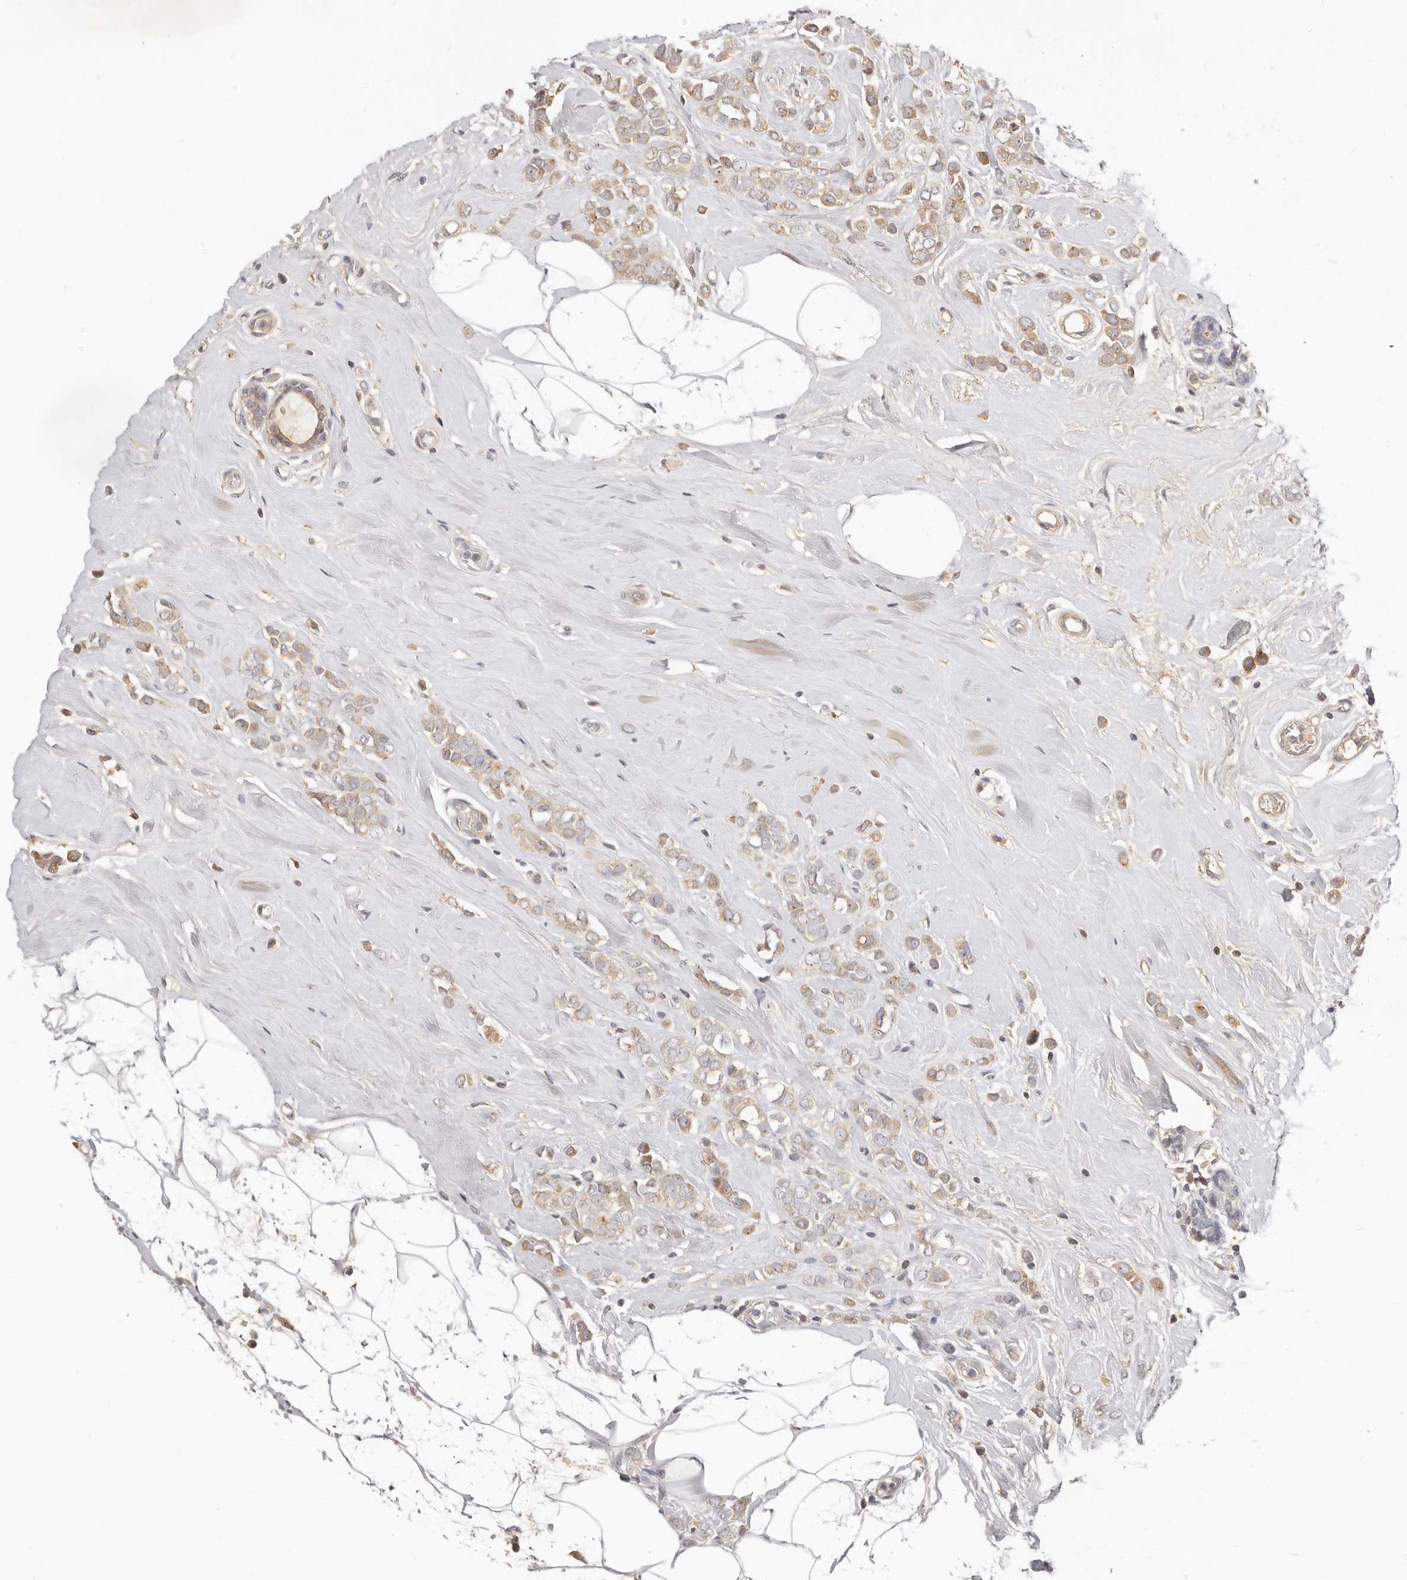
{"staining": {"intensity": "weak", "quantity": ">75%", "location": "cytoplasmic/membranous"}, "tissue": "breast cancer", "cell_type": "Tumor cells", "image_type": "cancer", "snomed": [{"axis": "morphology", "description": "Lobular carcinoma"}, {"axis": "topography", "description": "Breast"}], "caption": "Lobular carcinoma (breast) was stained to show a protein in brown. There is low levels of weak cytoplasmic/membranous staining in about >75% of tumor cells.", "gene": "MICALL2", "patient": {"sex": "female", "age": 47}}